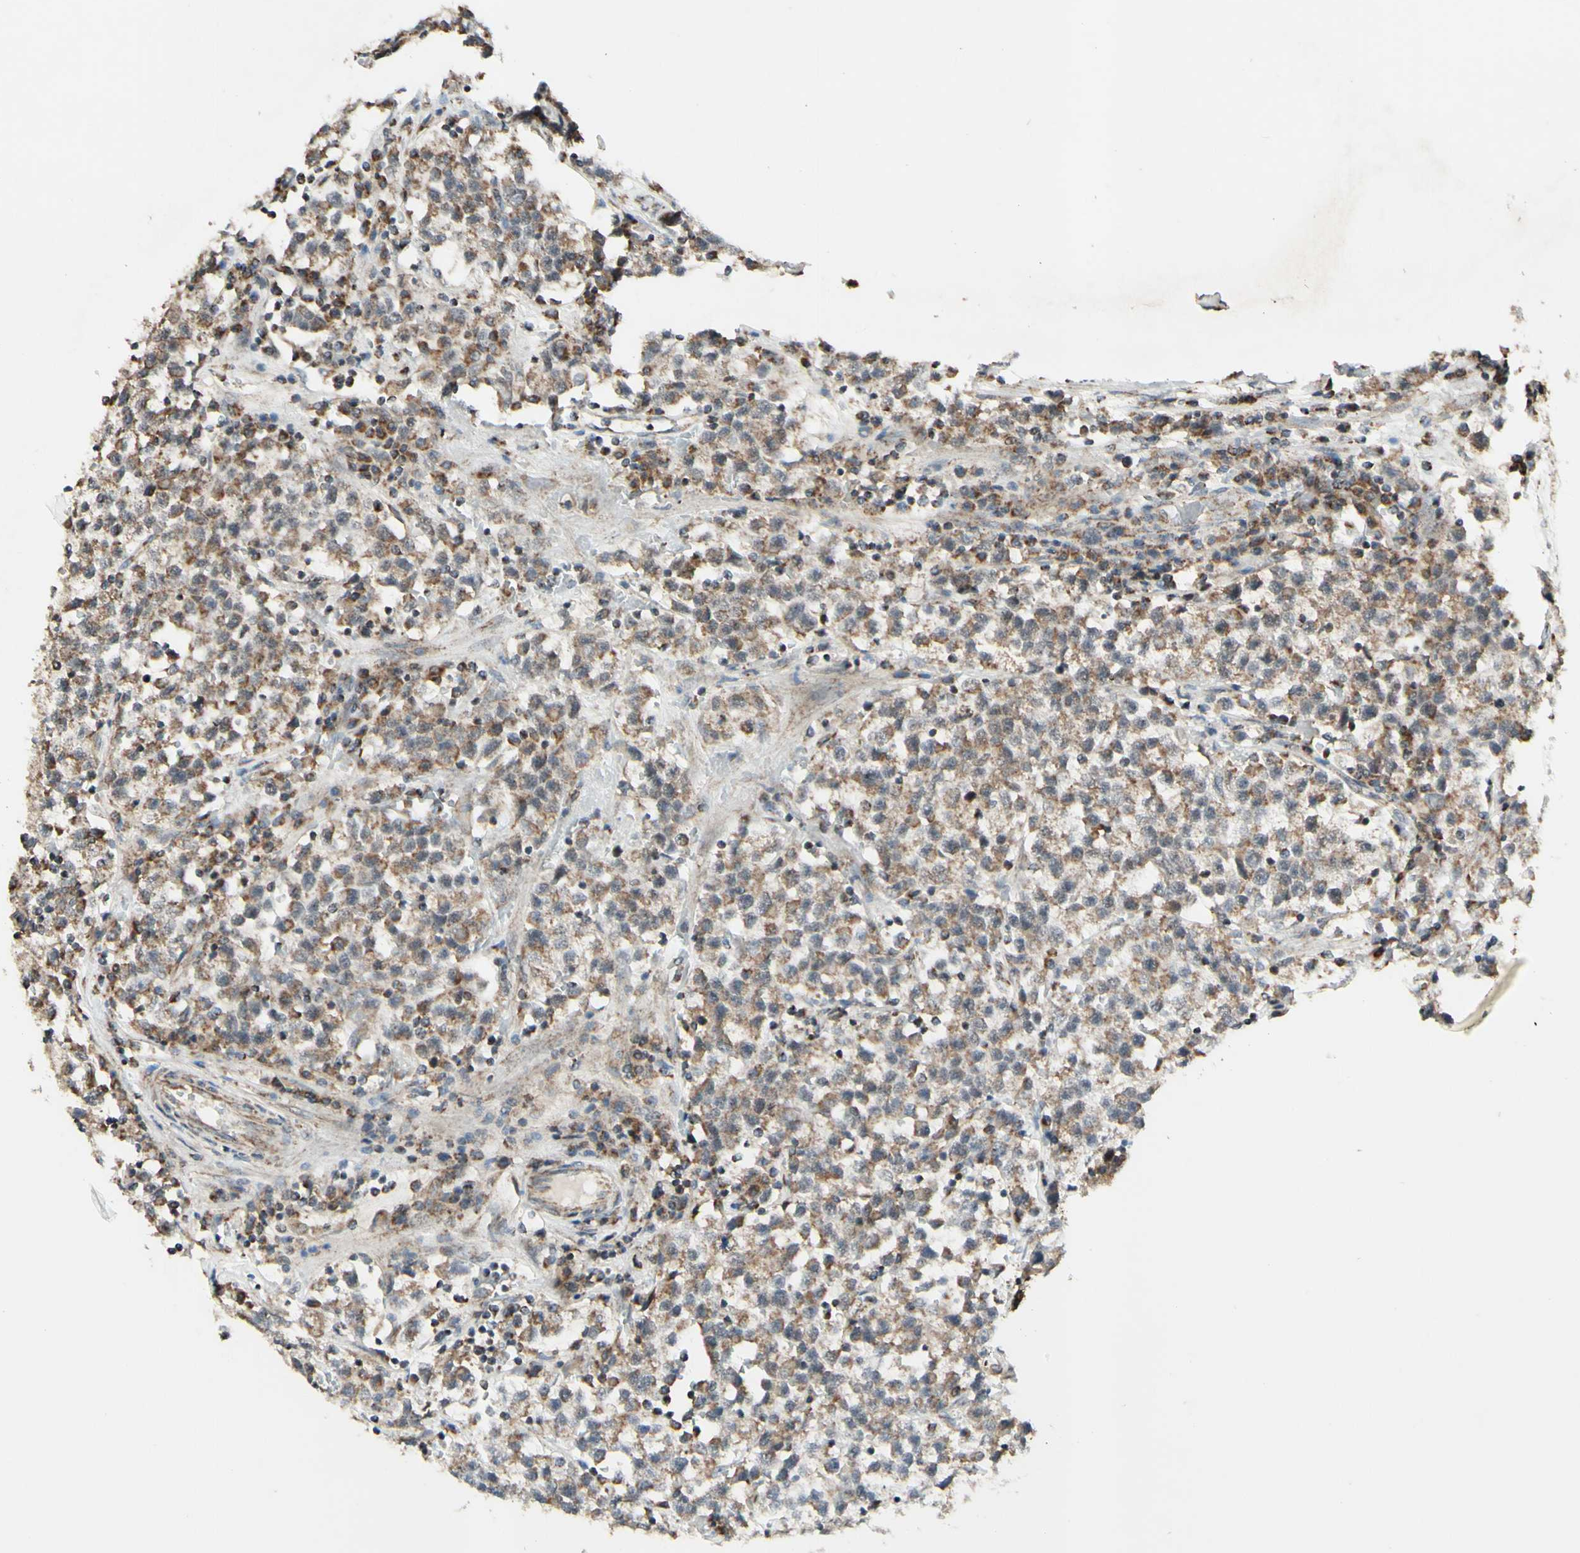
{"staining": {"intensity": "moderate", "quantity": ">75%", "location": "cytoplasmic/membranous"}, "tissue": "testis cancer", "cell_type": "Tumor cells", "image_type": "cancer", "snomed": [{"axis": "morphology", "description": "Seminoma, NOS"}, {"axis": "topography", "description": "Testis"}], "caption": "Protein staining shows moderate cytoplasmic/membranous positivity in about >75% of tumor cells in testis seminoma. Immunohistochemistry stains the protein in brown and the nuclei are stained blue.", "gene": "DHRS3", "patient": {"sex": "male", "age": 22}}